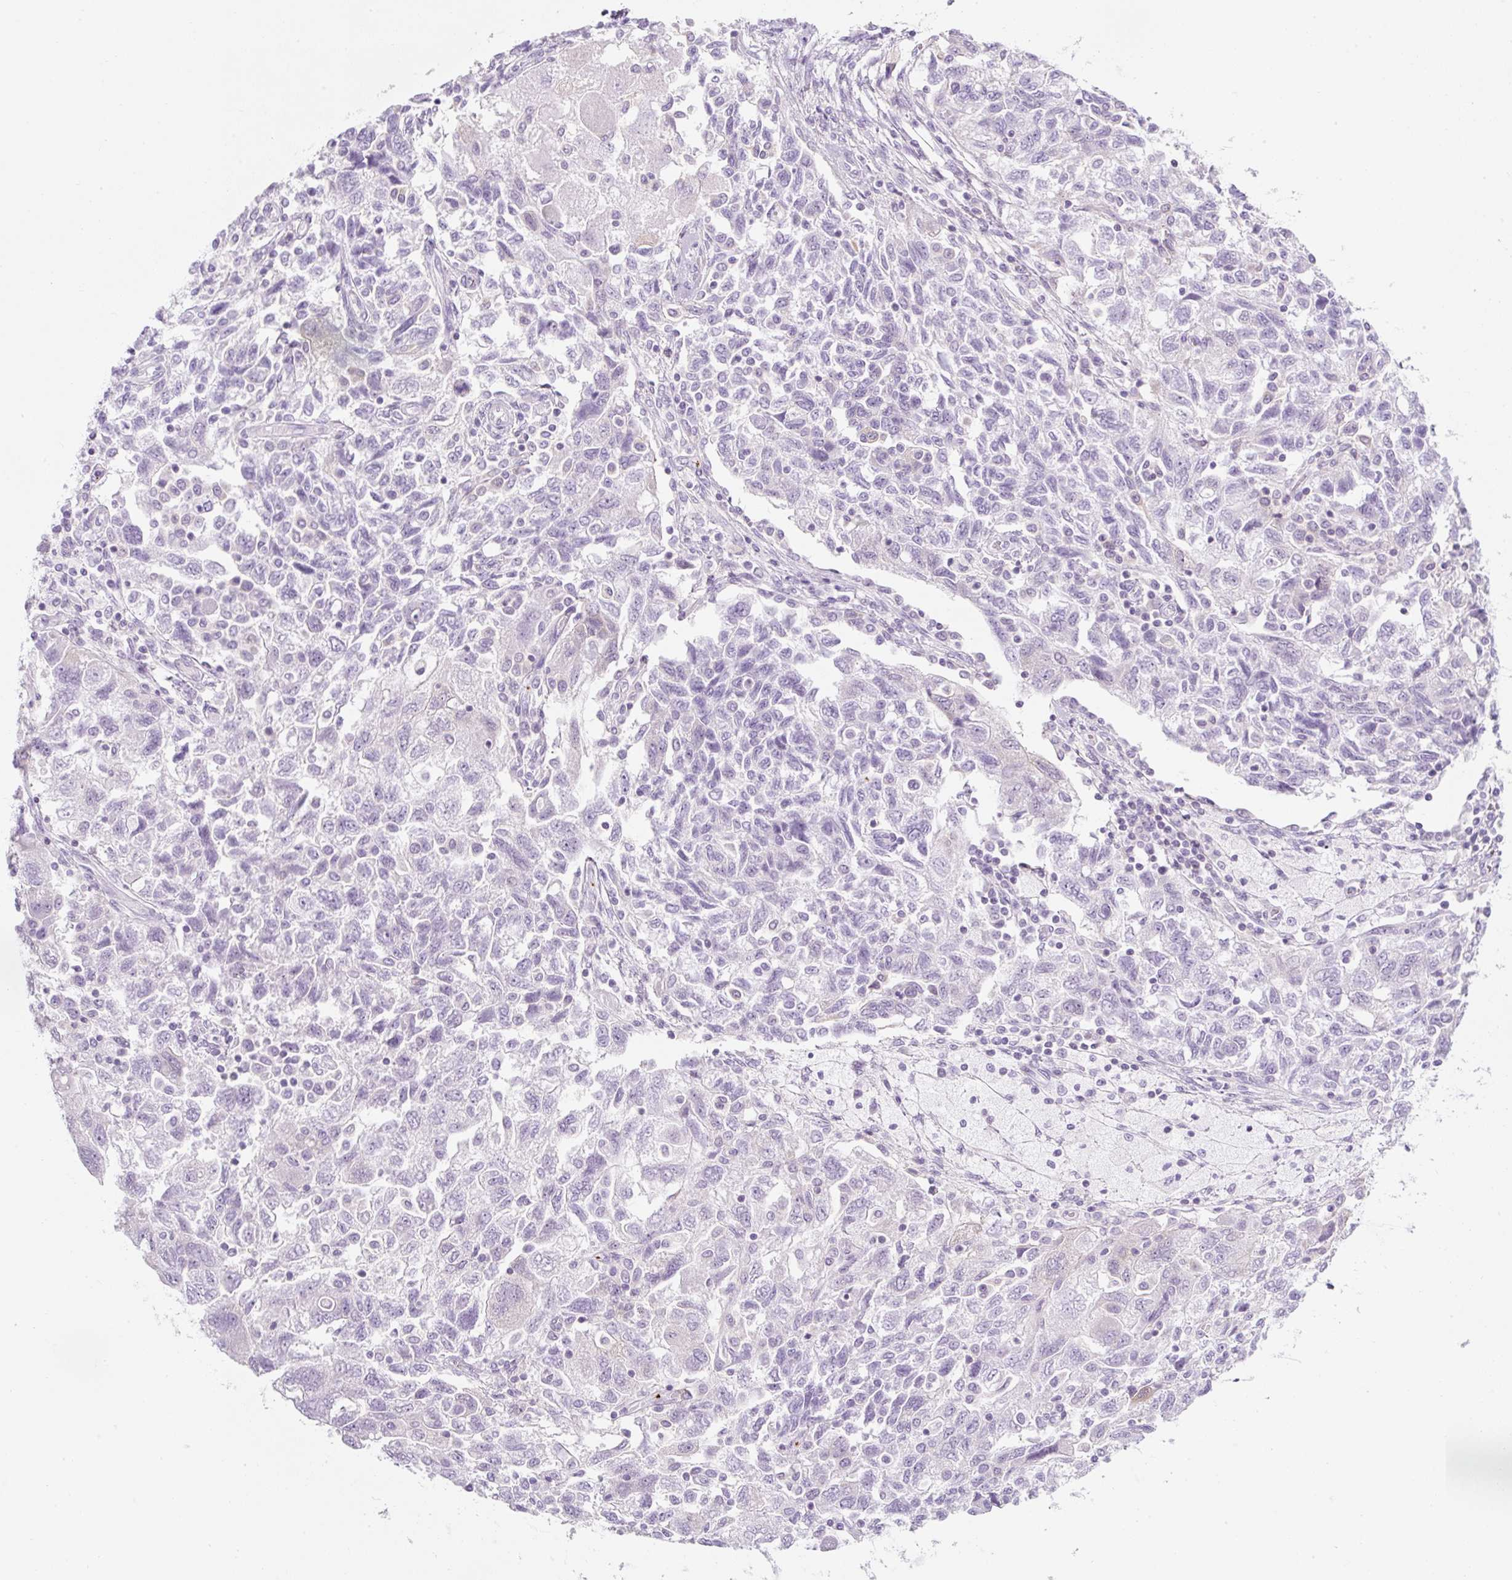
{"staining": {"intensity": "negative", "quantity": "none", "location": "none"}, "tissue": "ovarian cancer", "cell_type": "Tumor cells", "image_type": "cancer", "snomed": [{"axis": "morphology", "description": "Carcinoma, NOS"}, {"axis": "morphology", "description": "Cystadenocarcinoma, serous, NOS"}, {"axis": "topography", "description": "Ovary"}], "caption": "An image of ovarian cancer stained for a protein displays no brown staining in tumor cells. The staining is performed using DAB brown chromogen with nuclei counter-stained in using hematoxylin.", "gene": "PF4V1", "patient": {"sex": "female", "age": 69}}